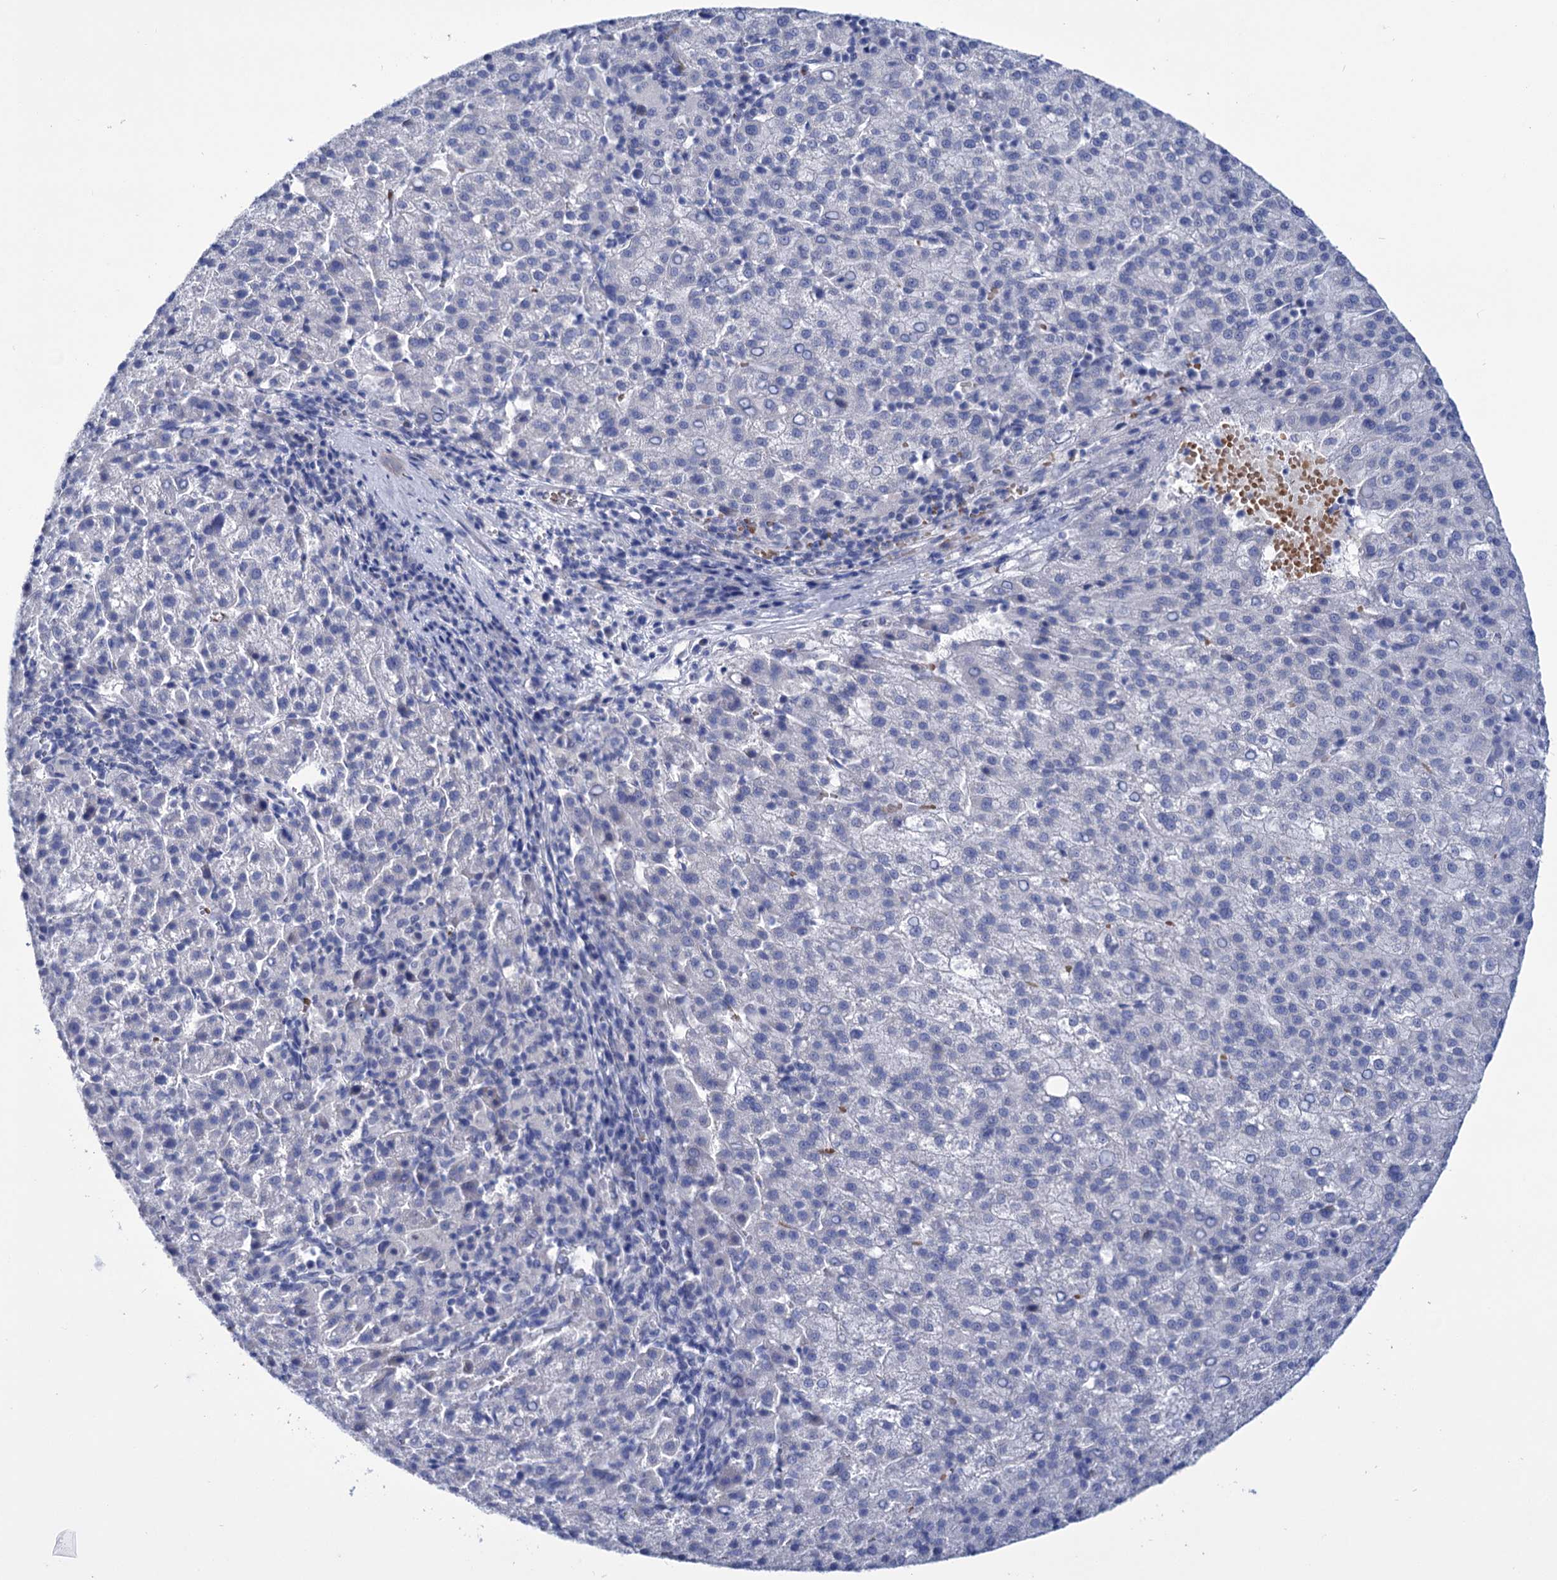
{"staining": {"intensity": "negative", "quantity": "none", "location": "none"}, "tissue": "liver cancer", "cell_type": "Tumor cells", "image_type": "cancer", "snomed": [{"axis": "morphology", "description": "Carcinoma, Hepatocellular, NOS"}, {"axis": "topography", "description": "Liver"}], "caption": "Immunohistochemical staining of liver hepatocellular carcinoma reveals no significant positivity in tumor cells.", "gene": "YARS2", "patient": {"sex": "female", "age": 58}}